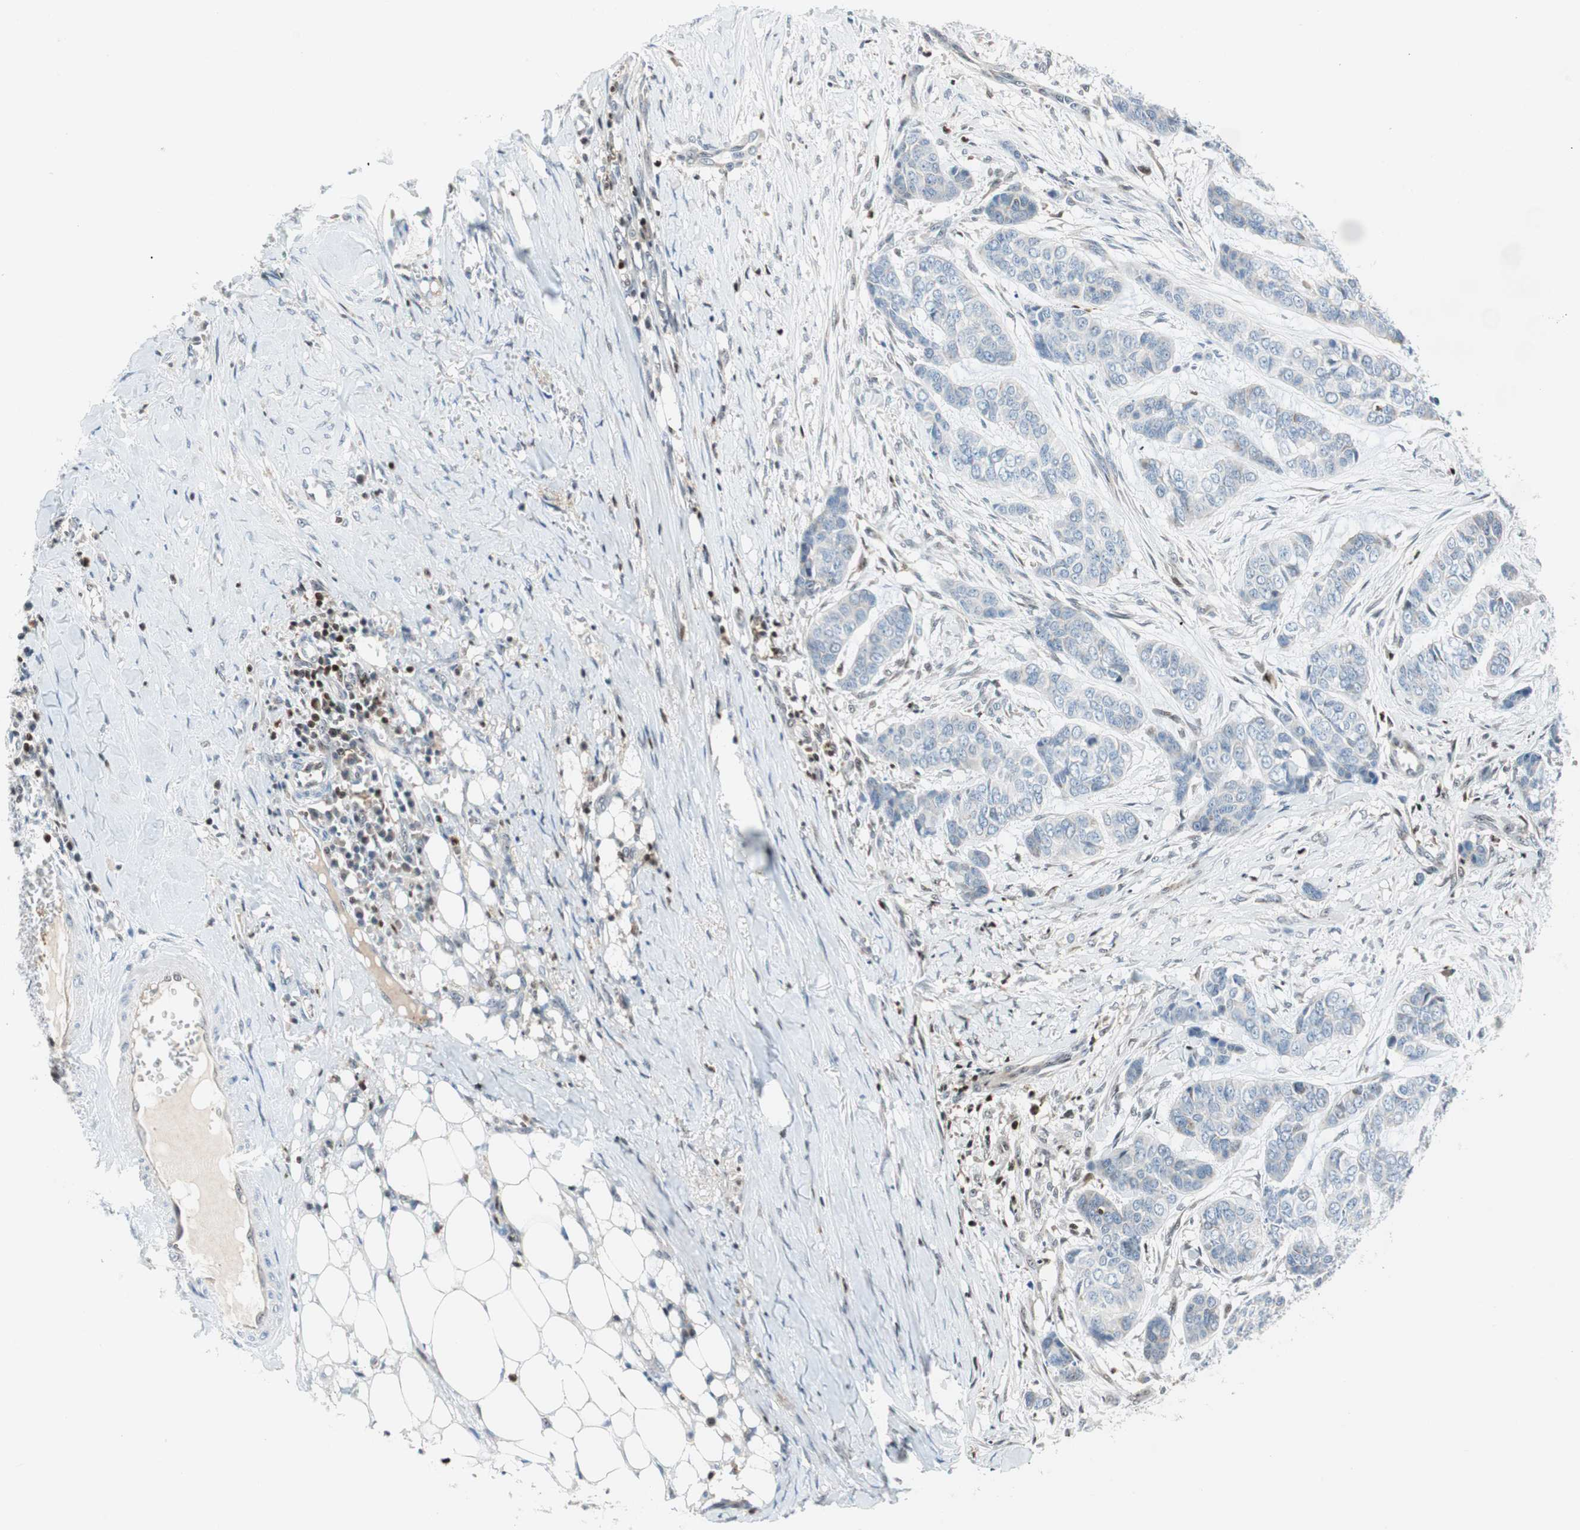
{"staining": {"intensity": "negative", "quantity": "none", "location": "none"}, "tissue": "skin cancer", "cell_type": "Tumor cells", "image_type": "cancer", "snomed": [{"axis": "morphology", "description": "Basal cell carcinoma"}, {"axis": "topography", "description": "Skin"}], "caption": "Immunohistochemistry (IHC) of basal cell carcinoma (skin) displays no positivity in tumor cells.", "gene": "RGS10", "patient": {"sex": "female", "age": 64}}